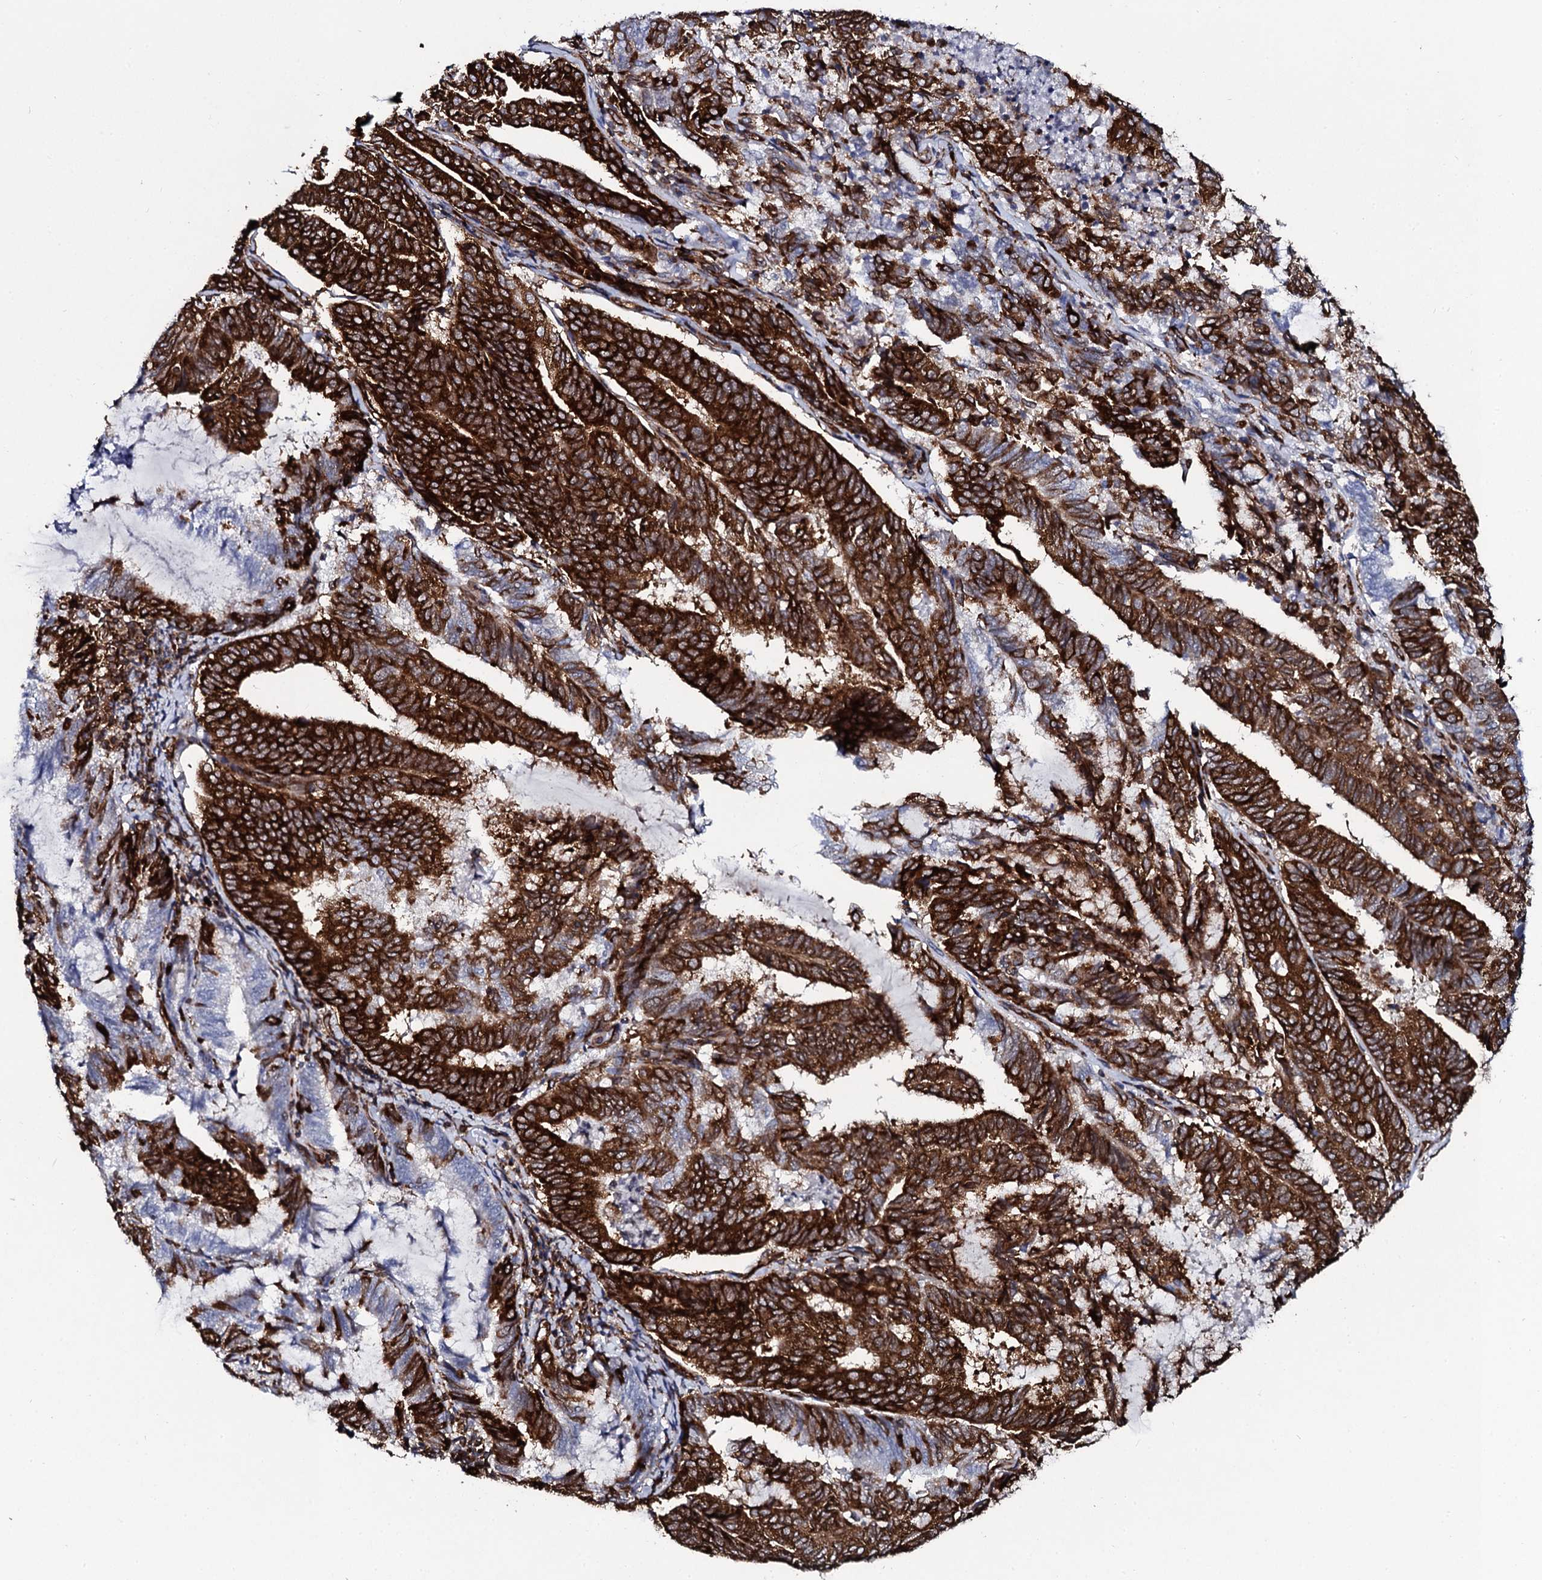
{"staining": {"intensity": "strong", "quantity": ">75%", "location": "cytoplasmic/membranous"}, "tissue": "endometrial cancer", "cell_type": "Tumor cells", "image_type": "cancer", "snomed": [{"axis": "morphology", "description": "Adenocarcinoma, NOS"}, {"axis": "topography", "description": "Endometrium"}], "caption": "Immunohistochemistry of endometrial adenocarcinoma shows high levels of strong cytoplasmic/membranous positivity in about >75% of tumor cells.", "gene": "SPTY2D1", "patient": {"sex": "female", "age": 80}}